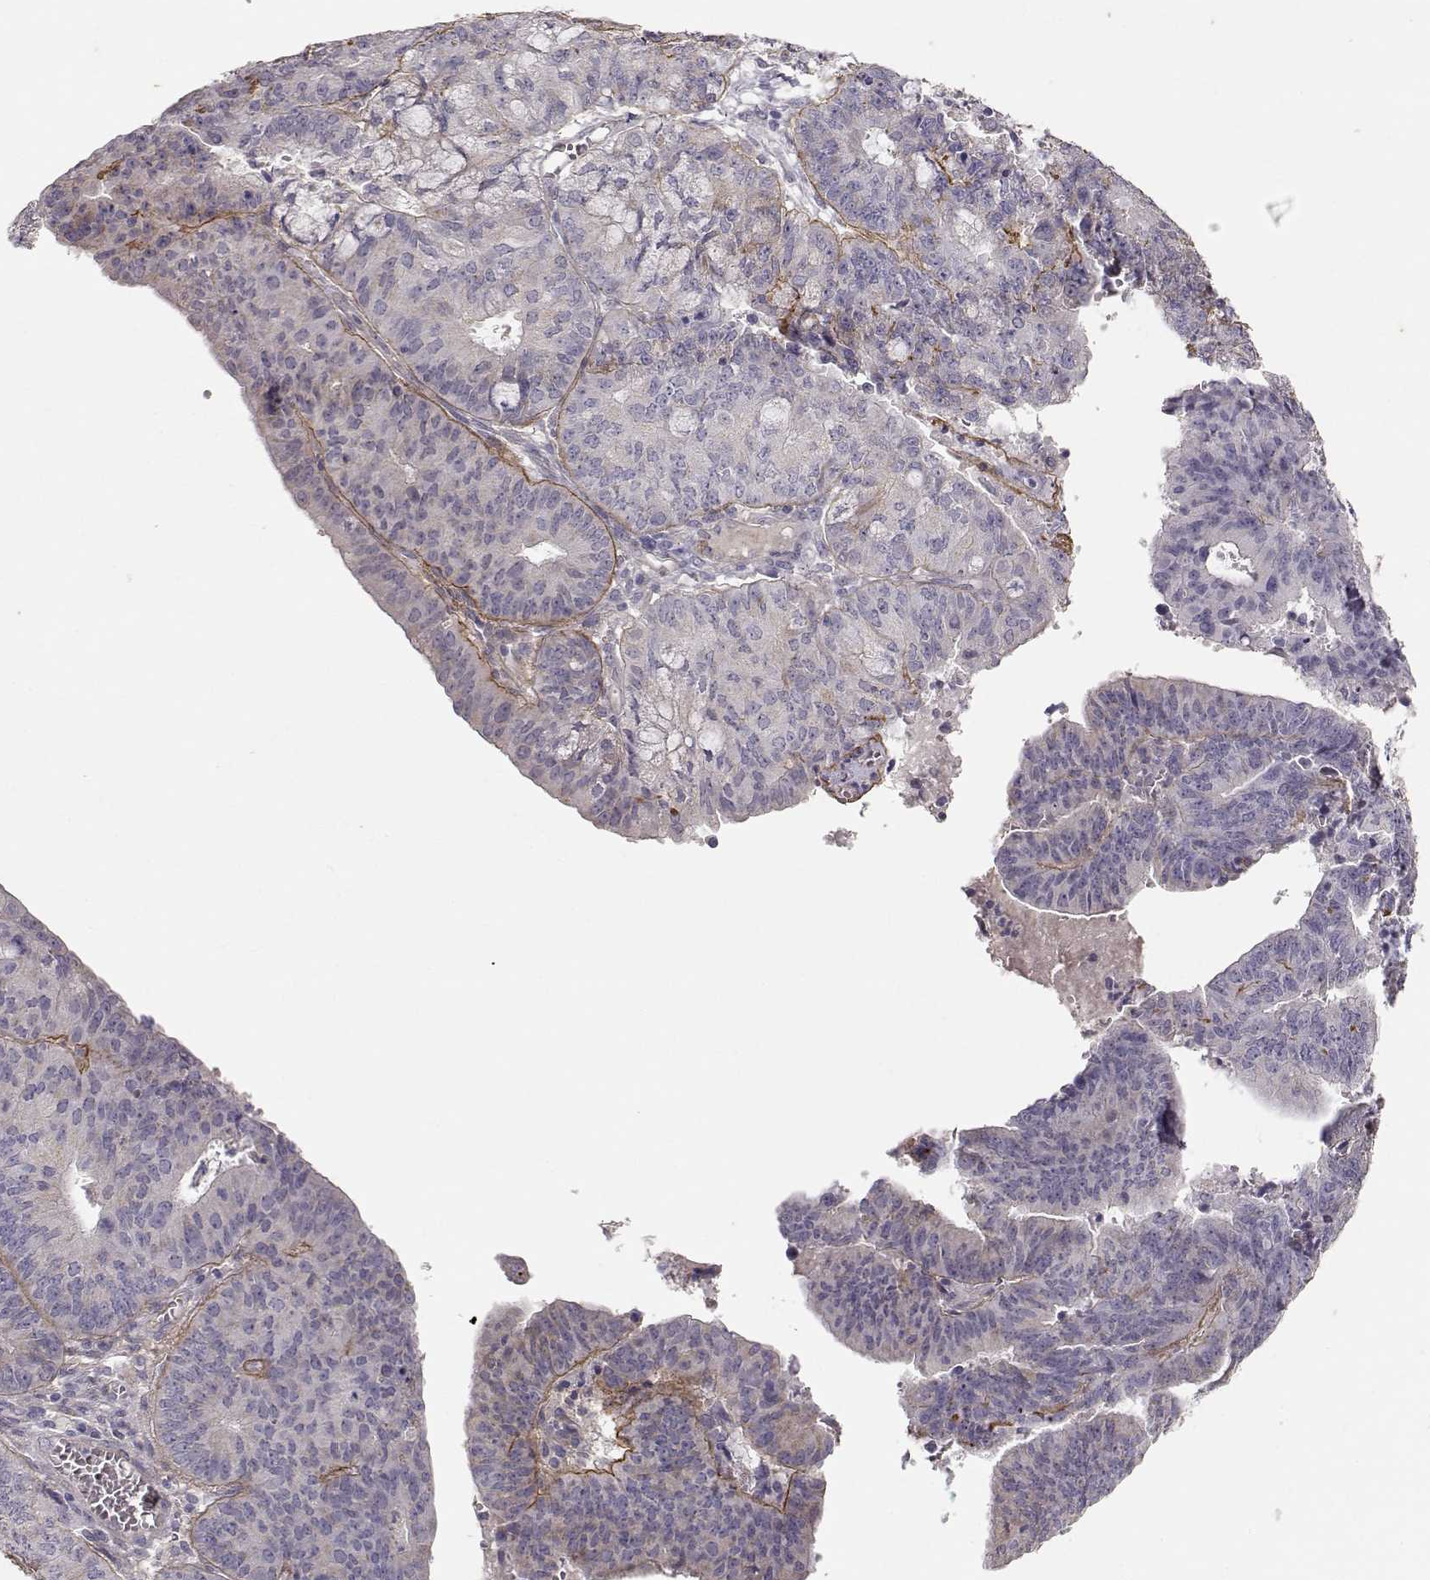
{"staining": {"intensity": "negative", "quantity": "none", "location": "none"}, "tissue": "endometrial cancer", "cell_type": "Tumor cells", "image_type": "cancer", "snomed": [{"axis": "morphology", "description": "Adenocarcinoma, NOS"}, {"axis": "topography", "description": "Endometrium"}], "caption": "IHC micrograph of human endometrial cancer stained for a protein (brown), which shows no staining in tumor cells.", "gene": "LAMA5", "patient": {"sex": "female", "age": 82}}